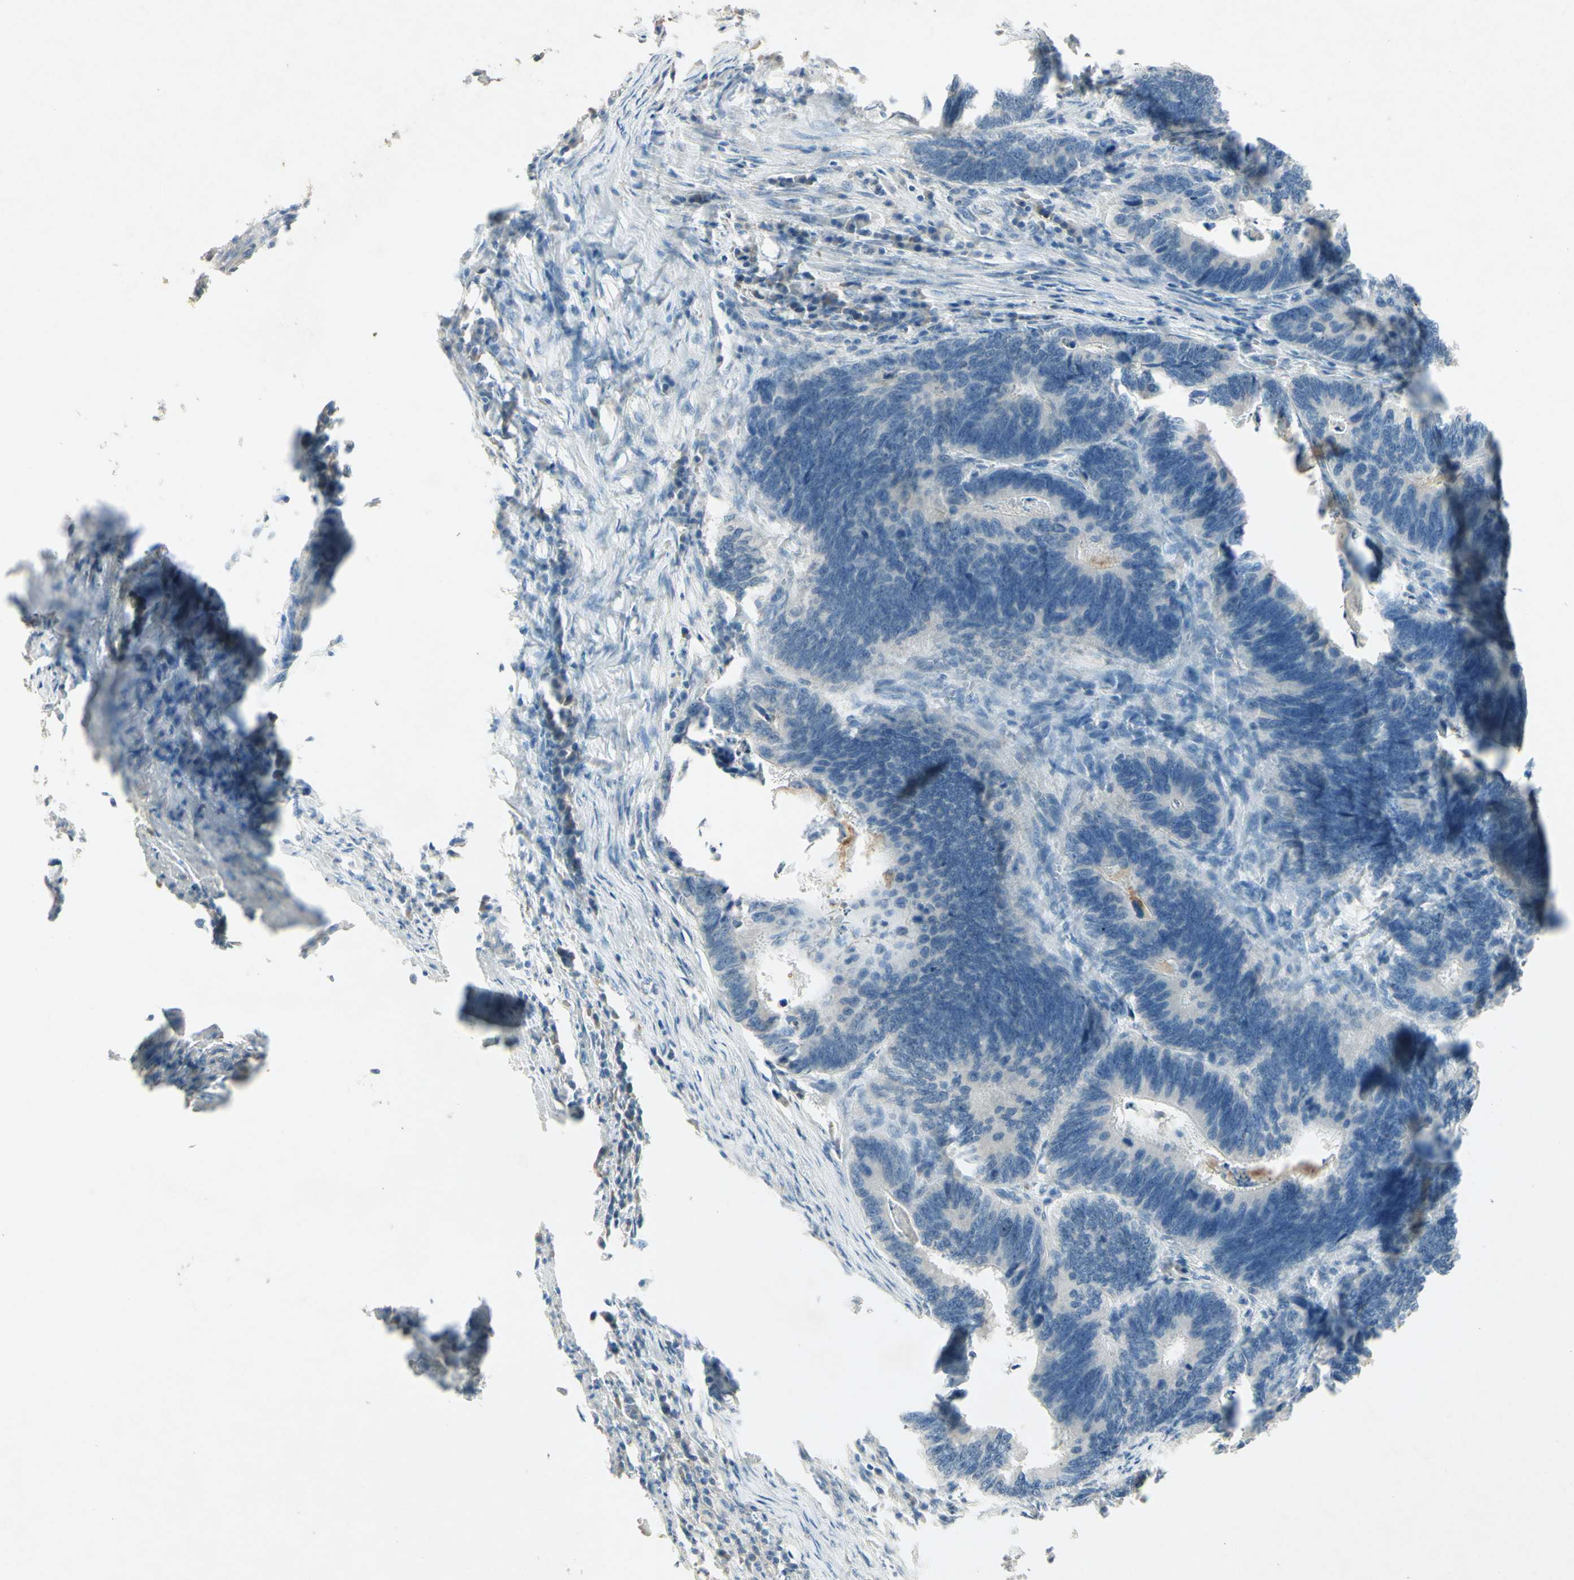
{"staining": {"intensity": "negative", "quantity": "none", "location": "none"}, "tissue": "colorectal cancer", "cell_type": "Tumor cells", "image_type": "cancer", "snomed": [{"axis": "morphology", "description": "Adenocarcinoma, NOS"}, {"axis": "topography", "description": "Colon"}], "caption": "A high-resolution micrograph shows IHC staining of adenocarcinoma (colorectal), which reveals no significant staining in tumor cells.", "gene": "TIMM21", "patient": {"sex": "male", "age": 72}}